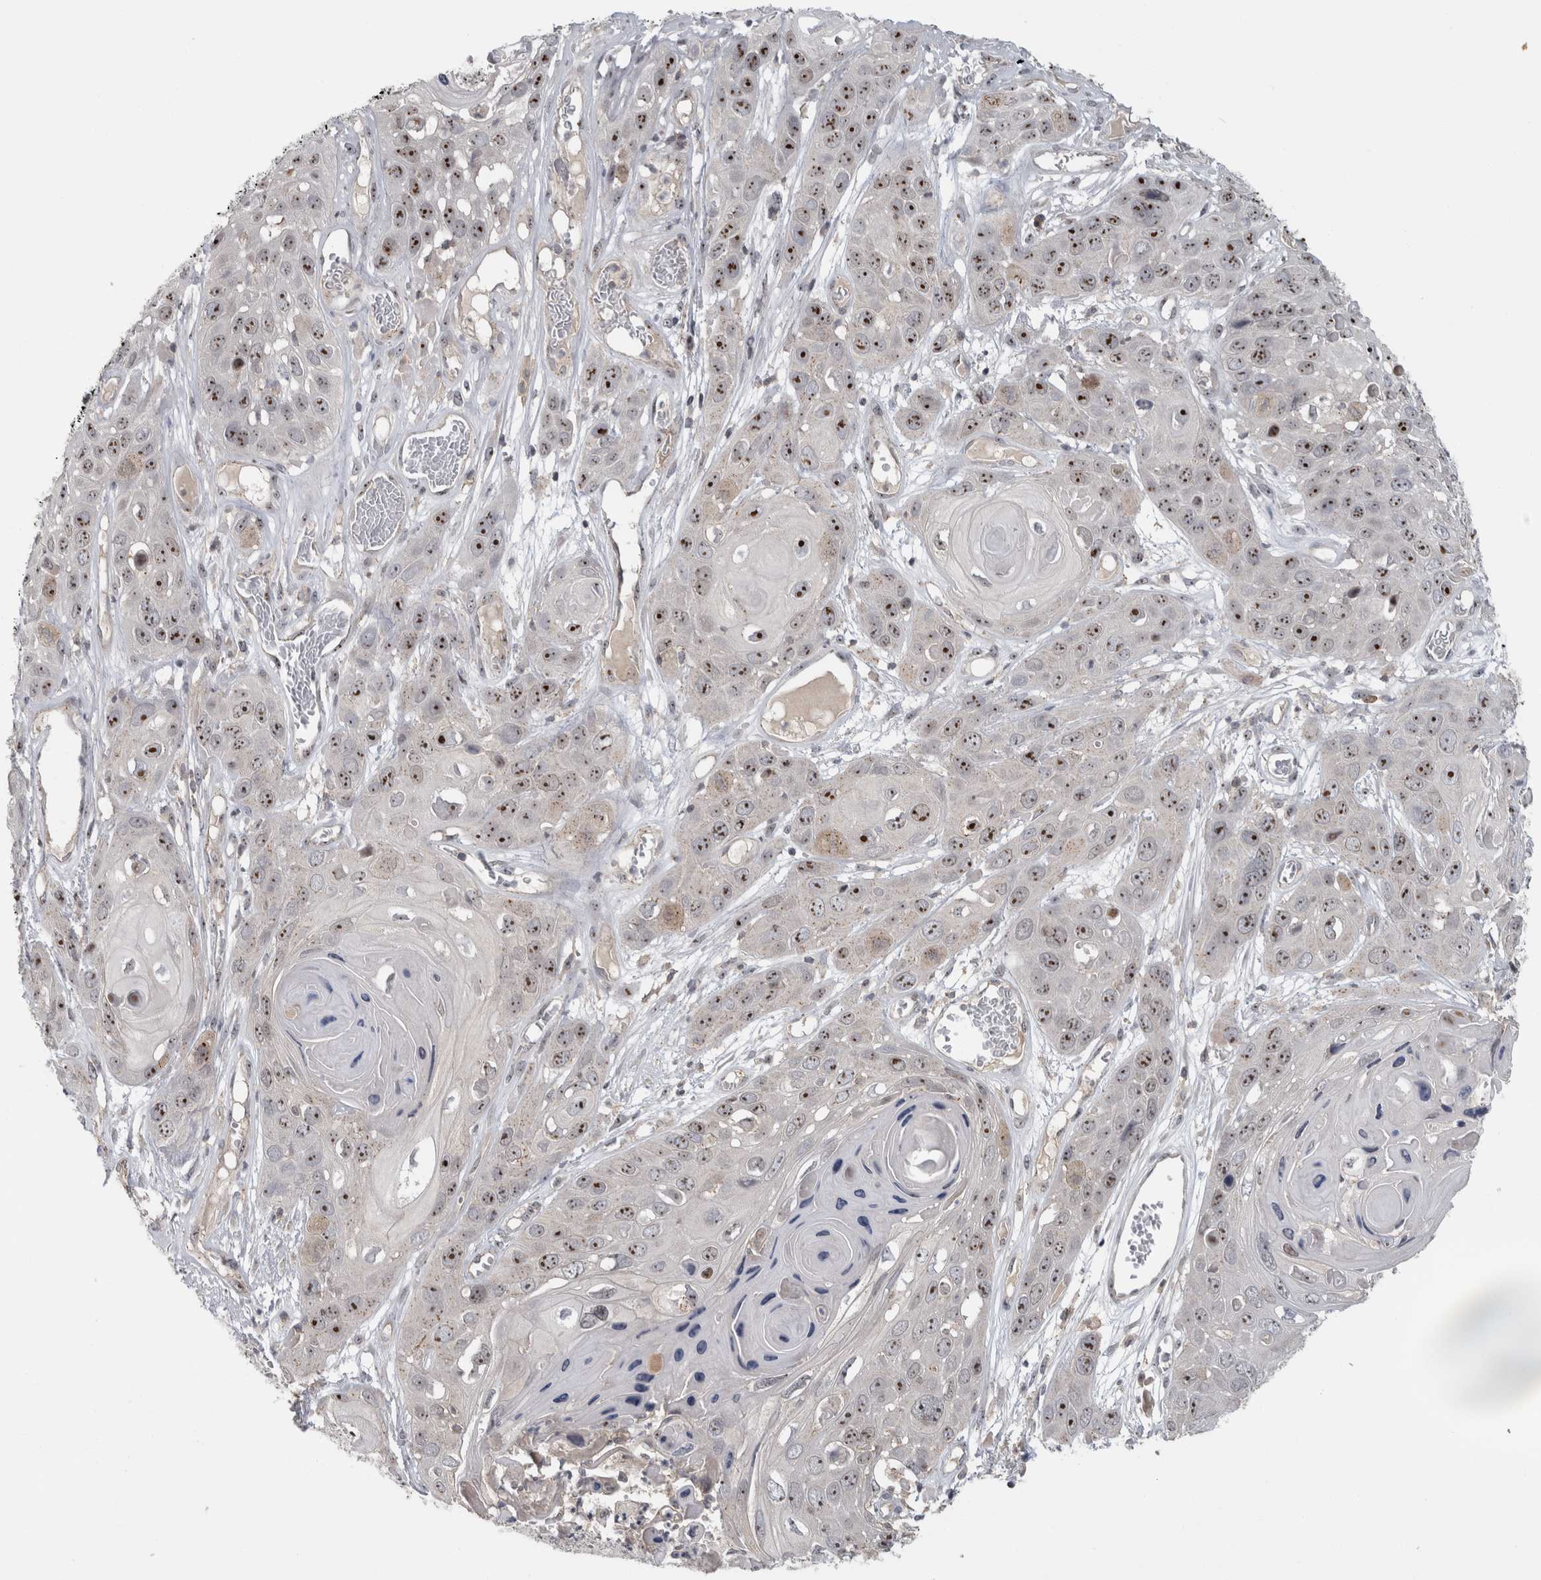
{"staining": {"intensity": "strong", "quantity": ">75%", "location": "nuclear"}, "tissue": "skin cancer", "cell_type": "Tumor cells", "image_type": "cancer", "snomed": [{"axis": "morphology", "description": "Squamous cell carcinoma, NOS"}, {"axis": "topography", "description": "Skin"}], "caption": "Skin cancer (squamous cell carcinoma) stained with a brown dye reveals strong nuclear positive positivity in approximately >75% of tumor cells.", "gene": "RBM28", "patient": {"sex": "male", "age": 55}}